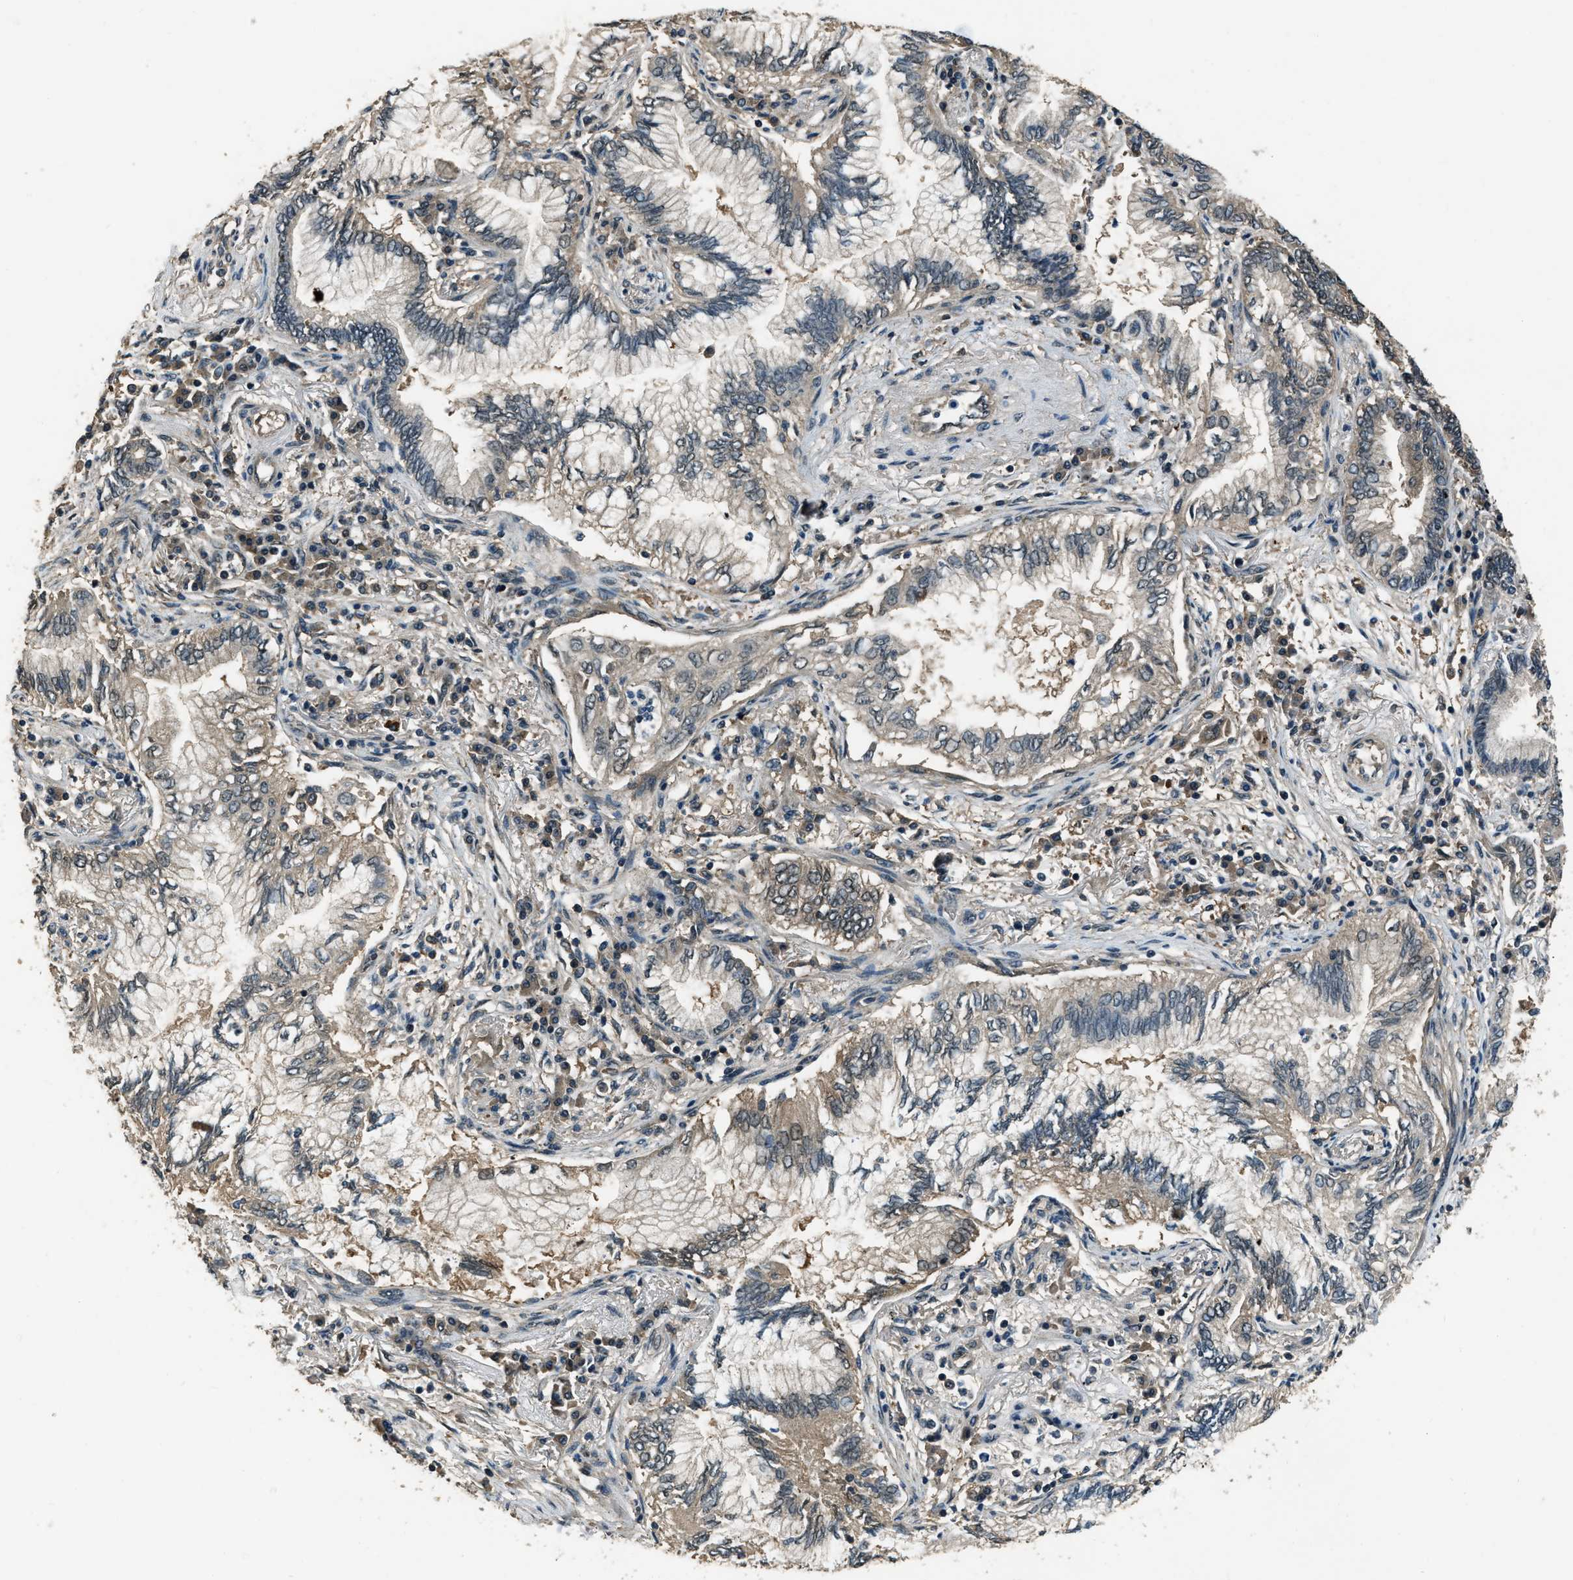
{"staining": {"intensity": "weak", "quantity": ">75%", "location": "cytoplasmic/membranous"}, "tissue": "lung cancer", "cell_type": "Tumor cells", "image_type": "cancer", "snomed": [{"axis": "morphology", "description": "Normal tissue, NOS"}, {"axis": "morphology", "description": "Adenocarcinoma, NOS"}, {"axis": "topography", "description": "Bronchus"}, {"axis": "topography", "description": "Lung"}], "caption": "Immunohistochemistry micrograph of lung cancer (adenocarcinoma) stained for a protein (brown), which reveals low levels of weak cytoplasmic/membranous expression in about >75% of tumor cells.", "gene": "NUDCD3", "patient": {"sex": "female", "age": 70}}